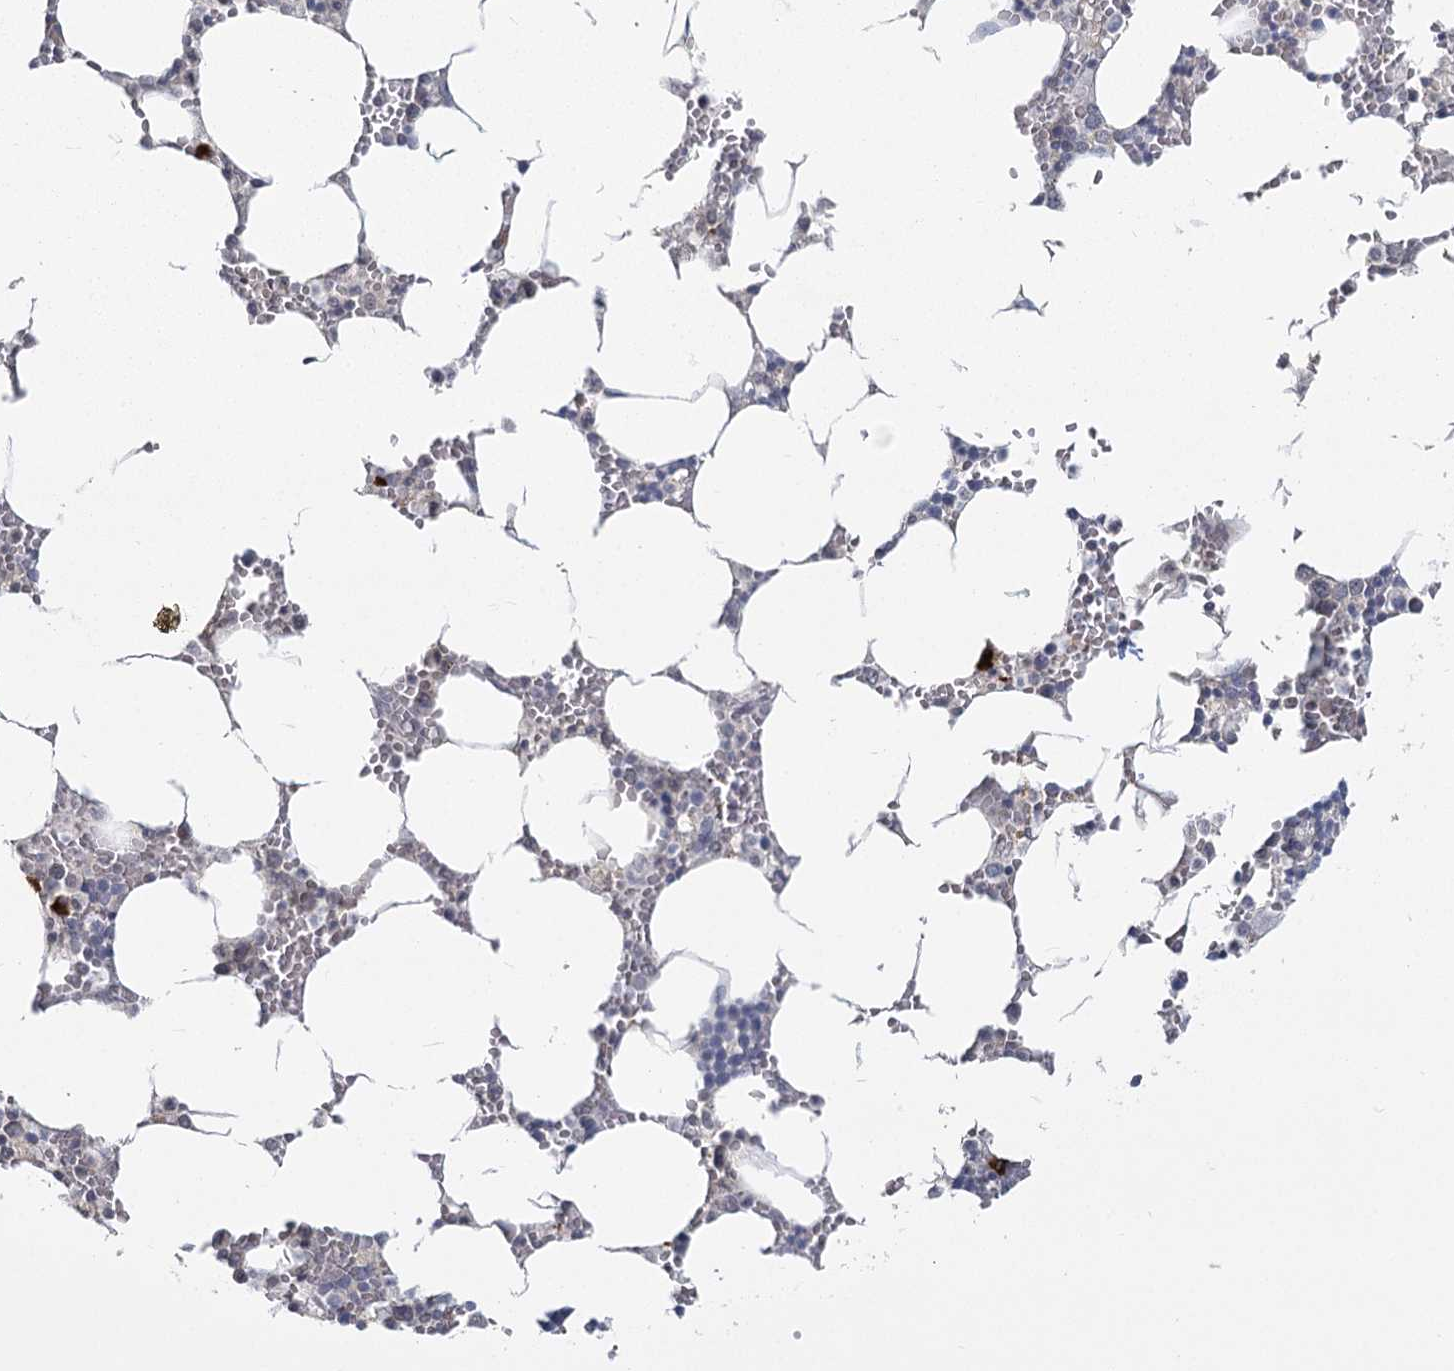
{"staining": {"intensity": "strong", "quantity": "<25%", "location": "cytoplasmic/membranous"}, "tissue": "bone marrow", "cell_type": "Hematopoietic cells", "image_type": "normal", "snomed": [{"axis": "morphology", "description": "Normal tissue, NOS"}, {"axis": "topography", "description": "Bone marrow"}], "caption": "Immunohistochemical staining of unremarkable human bone marrow displays <25% levels of strong cytoplasmic/membranous protein expression in about <25% of hematopoietic cells.", "gene": "LY6G5C", "patient": {"sex": "male", "age": 70}}